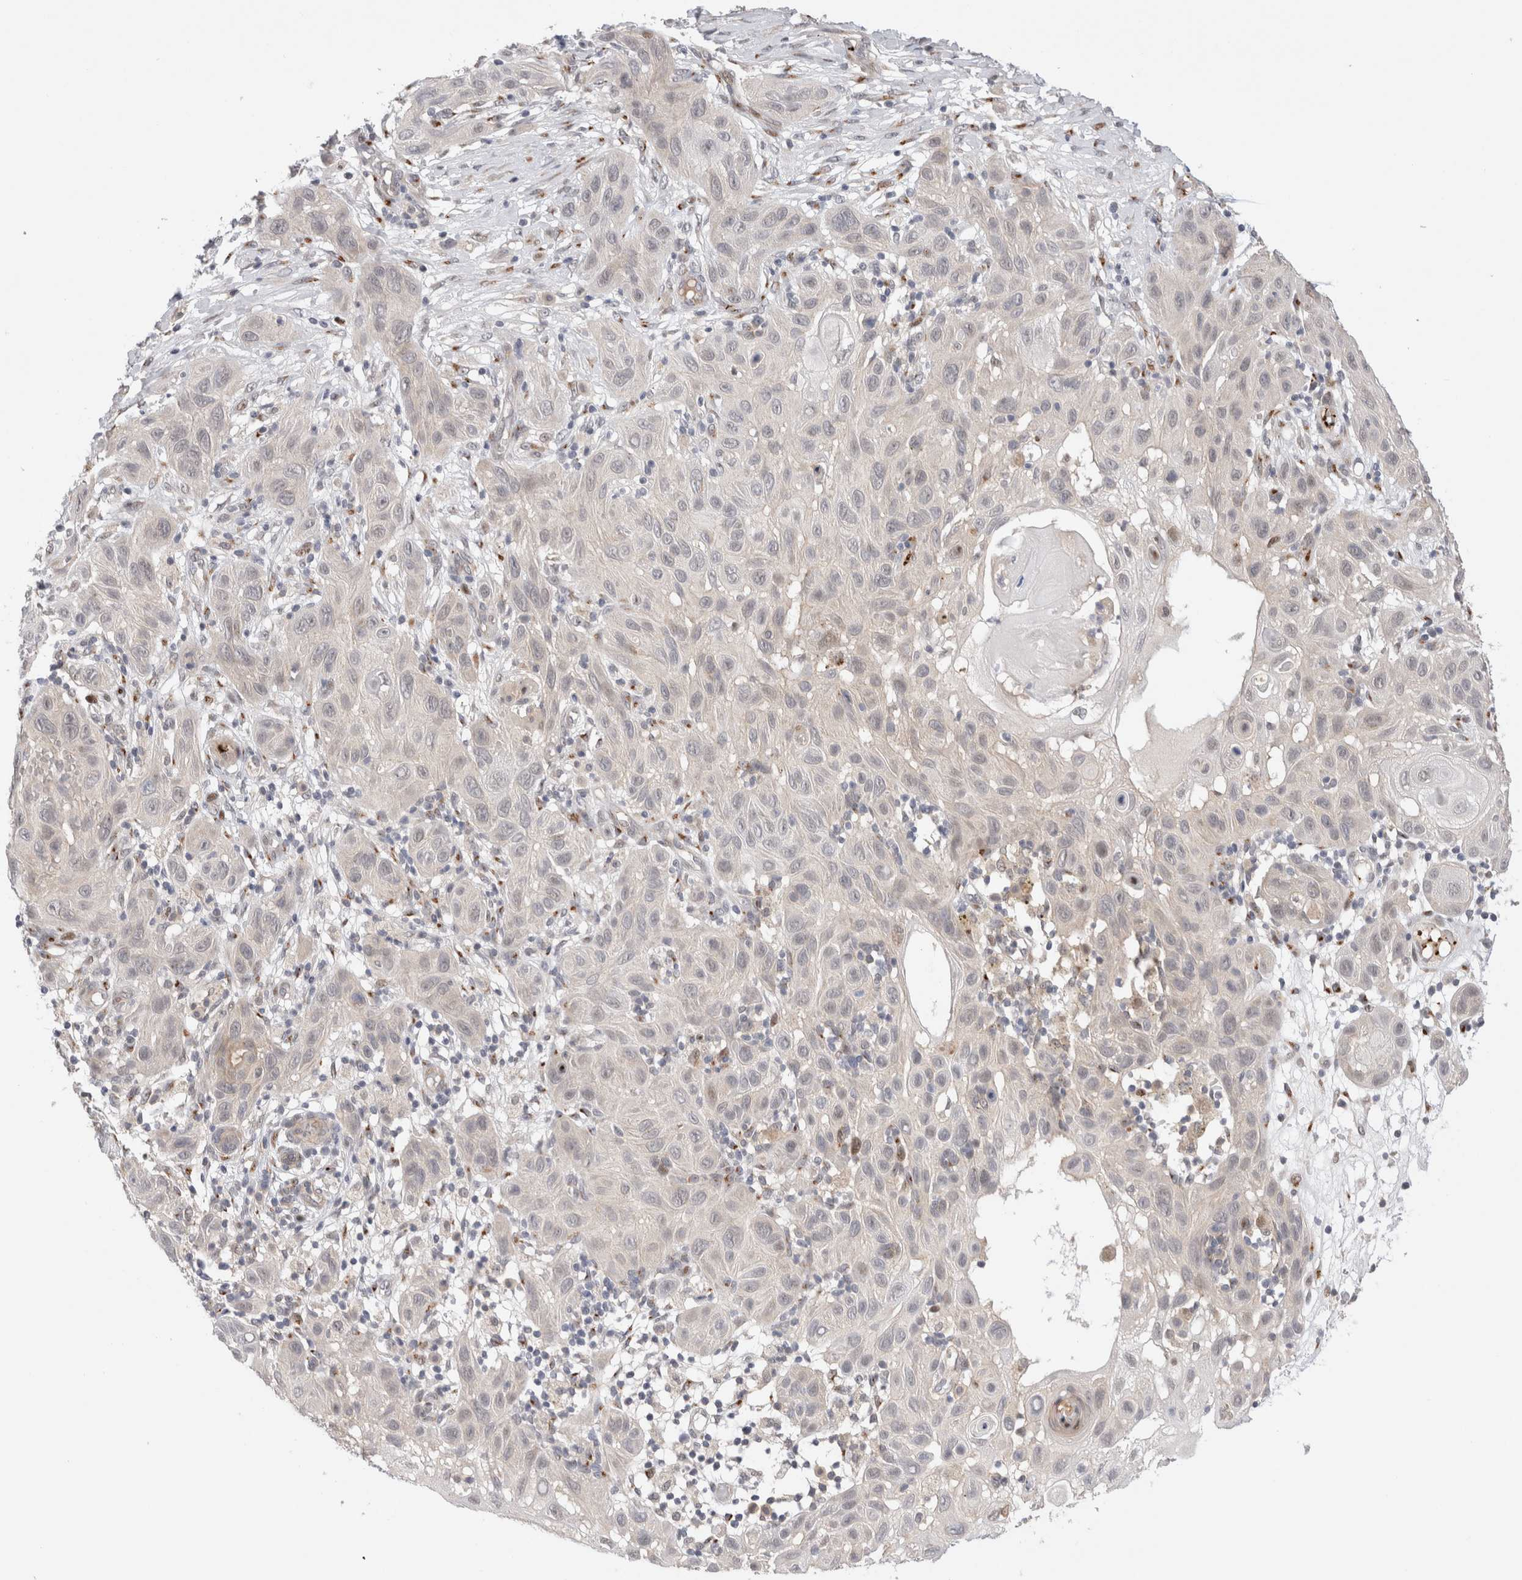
{"staining": {"intensity": "negative", "quantity": "none", "location": "none"}, "tissue": "skin cancer", "cell_type": "Tumor cells", "image_type": "cancer", "snomed": [{"axis": "morphology", "description": "Squamous cell carcinoma, NOS"}, {"axis": "topography", "description": "Skin"}], "caption": "Immunohistochemical staining of human squamous cell carcinoma (skin) shows no significant expression in tumor cells.", "gene": "VPS28", "patient": {"sex": "female", "age": 96}}